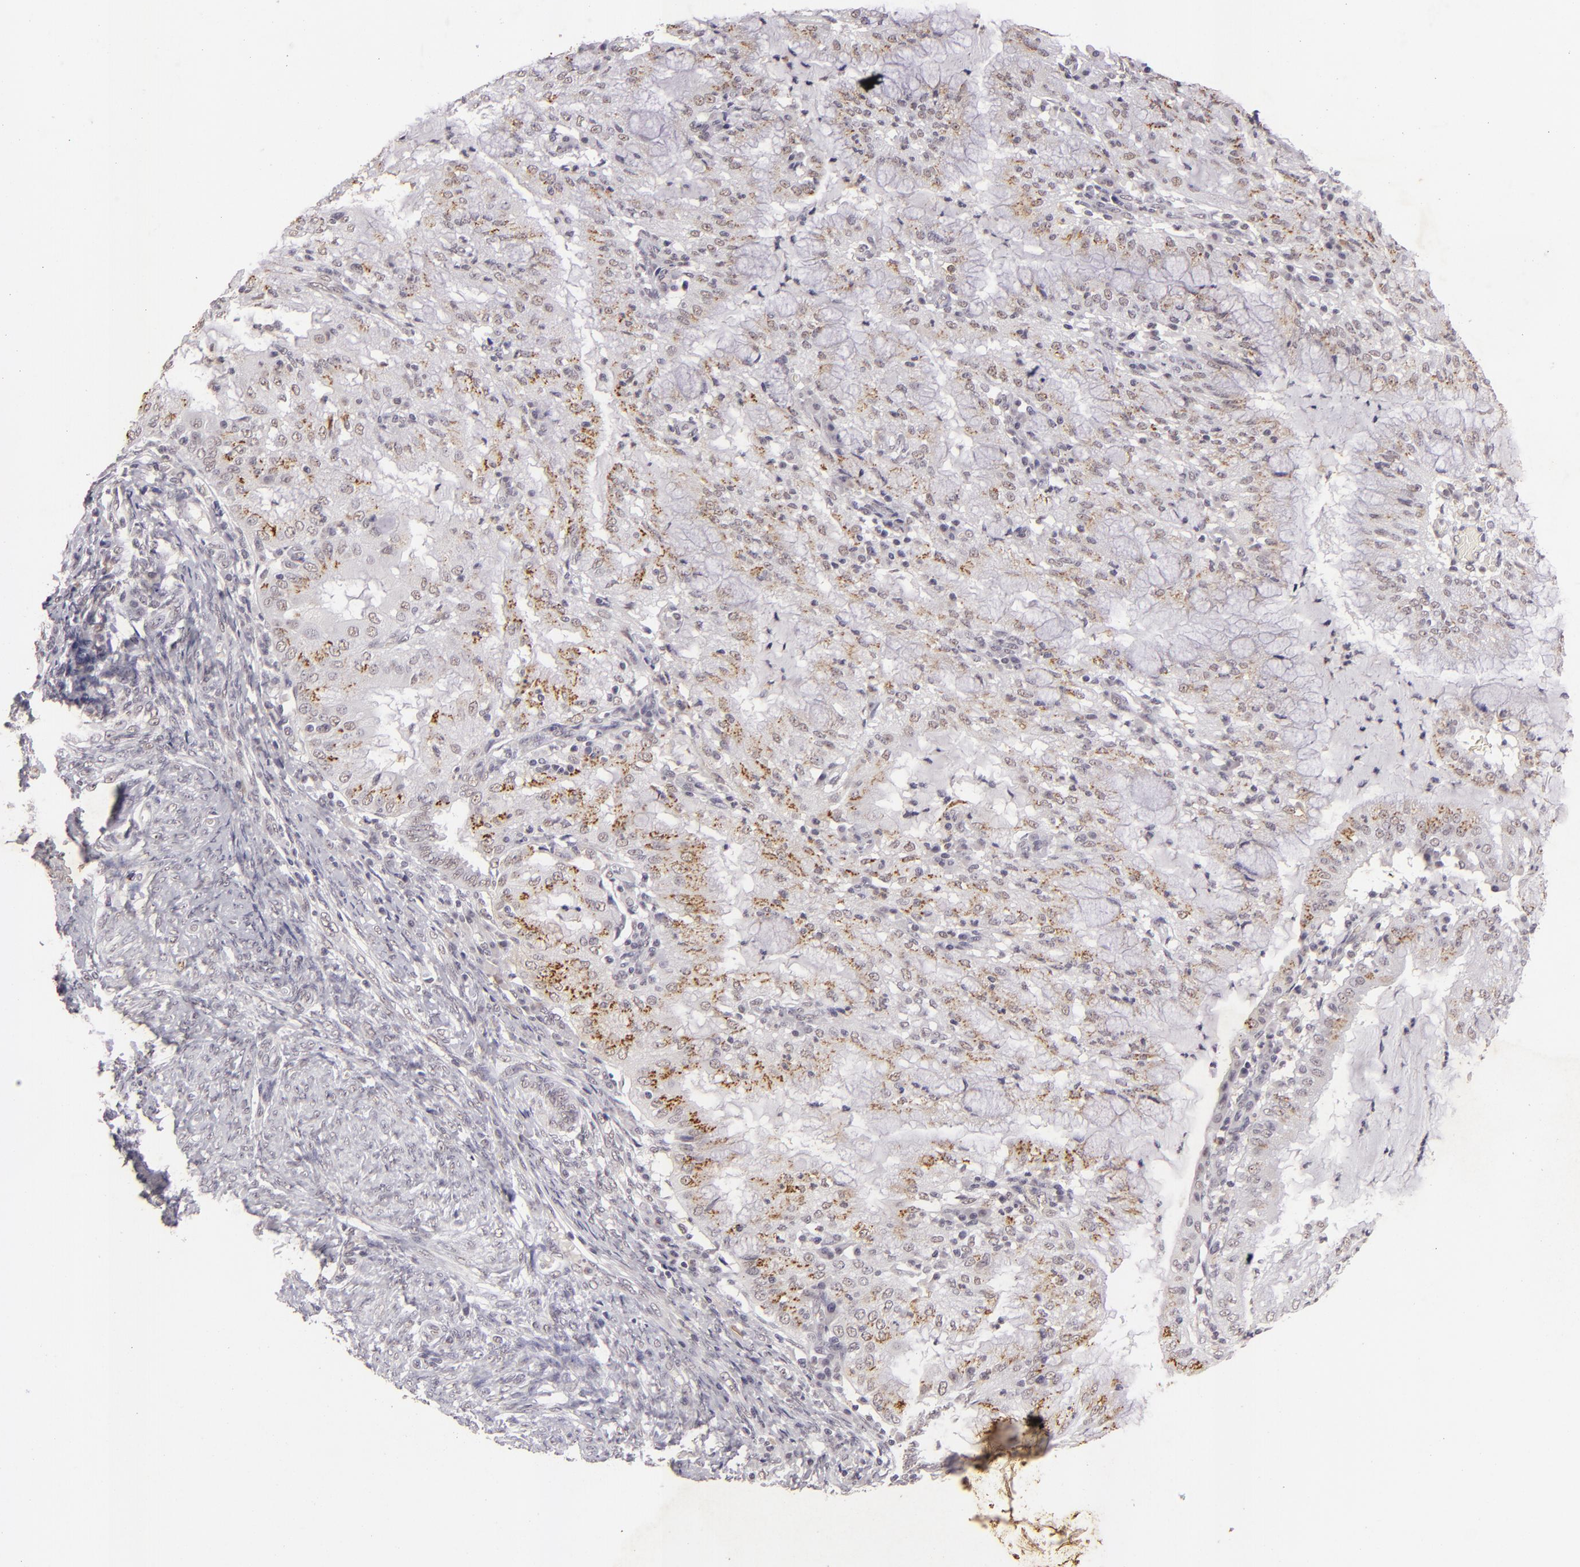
{"staining": {"intensity": "moderate", "quantity": "25%-75%", "location": "cytoplasmic/membranous"}, "tissue": "endometrial cancer", "cell_type": "Tumor cells", "image_type": "cancer", "snomed": [{"axis": "morphology", "description": "Adenocarcinoma, NOS"}, {"axis": "topography", "description": "Endometrium"}], "caption": "Tumor cells show medium levels of moderate cytoplasmic/membranous positivity in about 25%-75% of cells in endometrial adenocarcinoma.", "gene": "CBX3", "patient": {"sex": "female", "age": 63}}